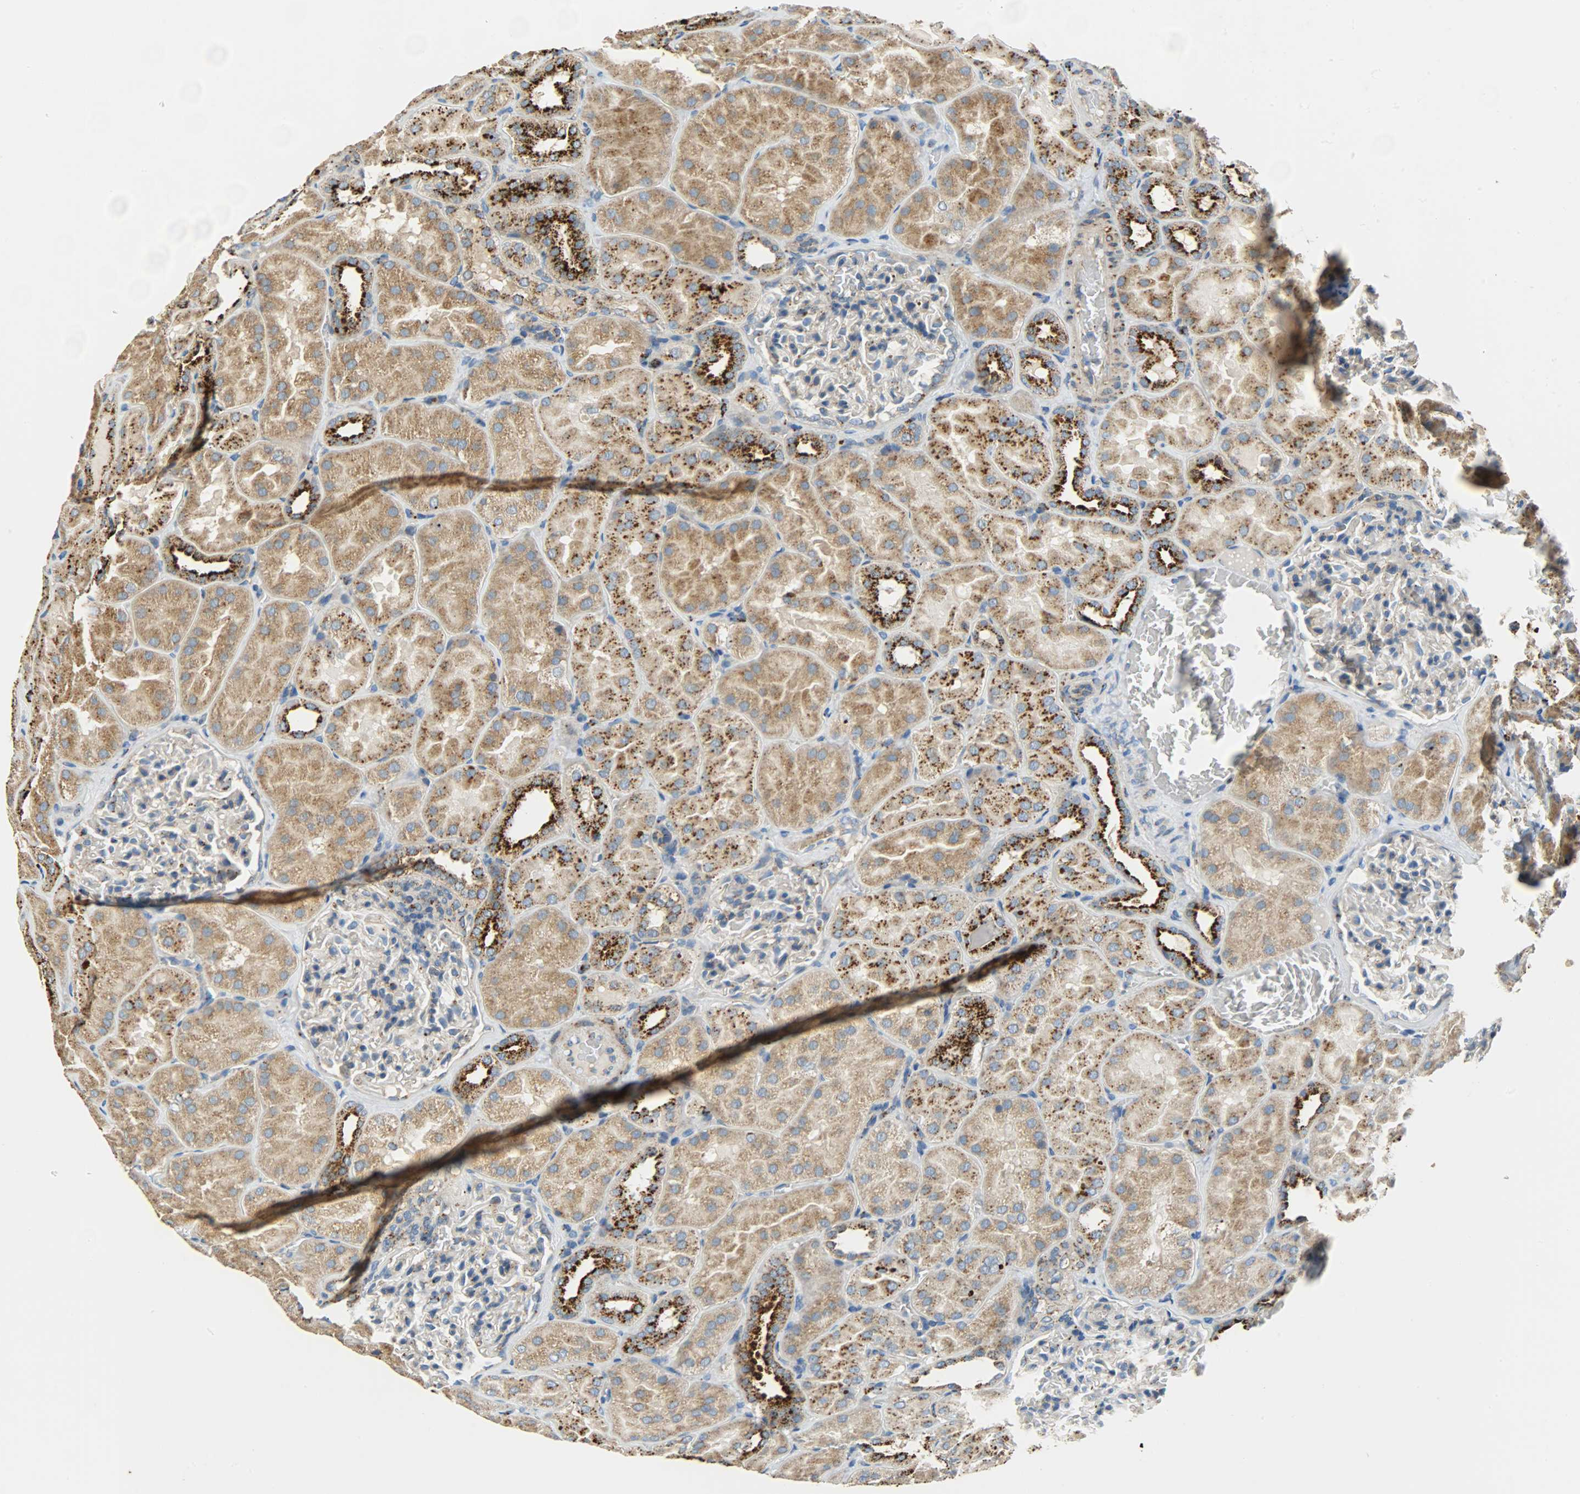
{"staining": {"intensity": "negative", "quantity": "none", "location": "none"}, "tissue": "kidney", "cell_type": "Cells in glomeruli", "image_type": "normal", "snomed": [{"axis": "morphology", "description": "Normal tissue, NOS"}, {"axis": "topography", "description": "Kidney"}], "caption": "Immunohistochemical staining of unremarkable kidney demonstrates no significant staining in cells in glomeruli.", "gene": "ASAH1", "patient": {"sex": "male", "age": 28}}